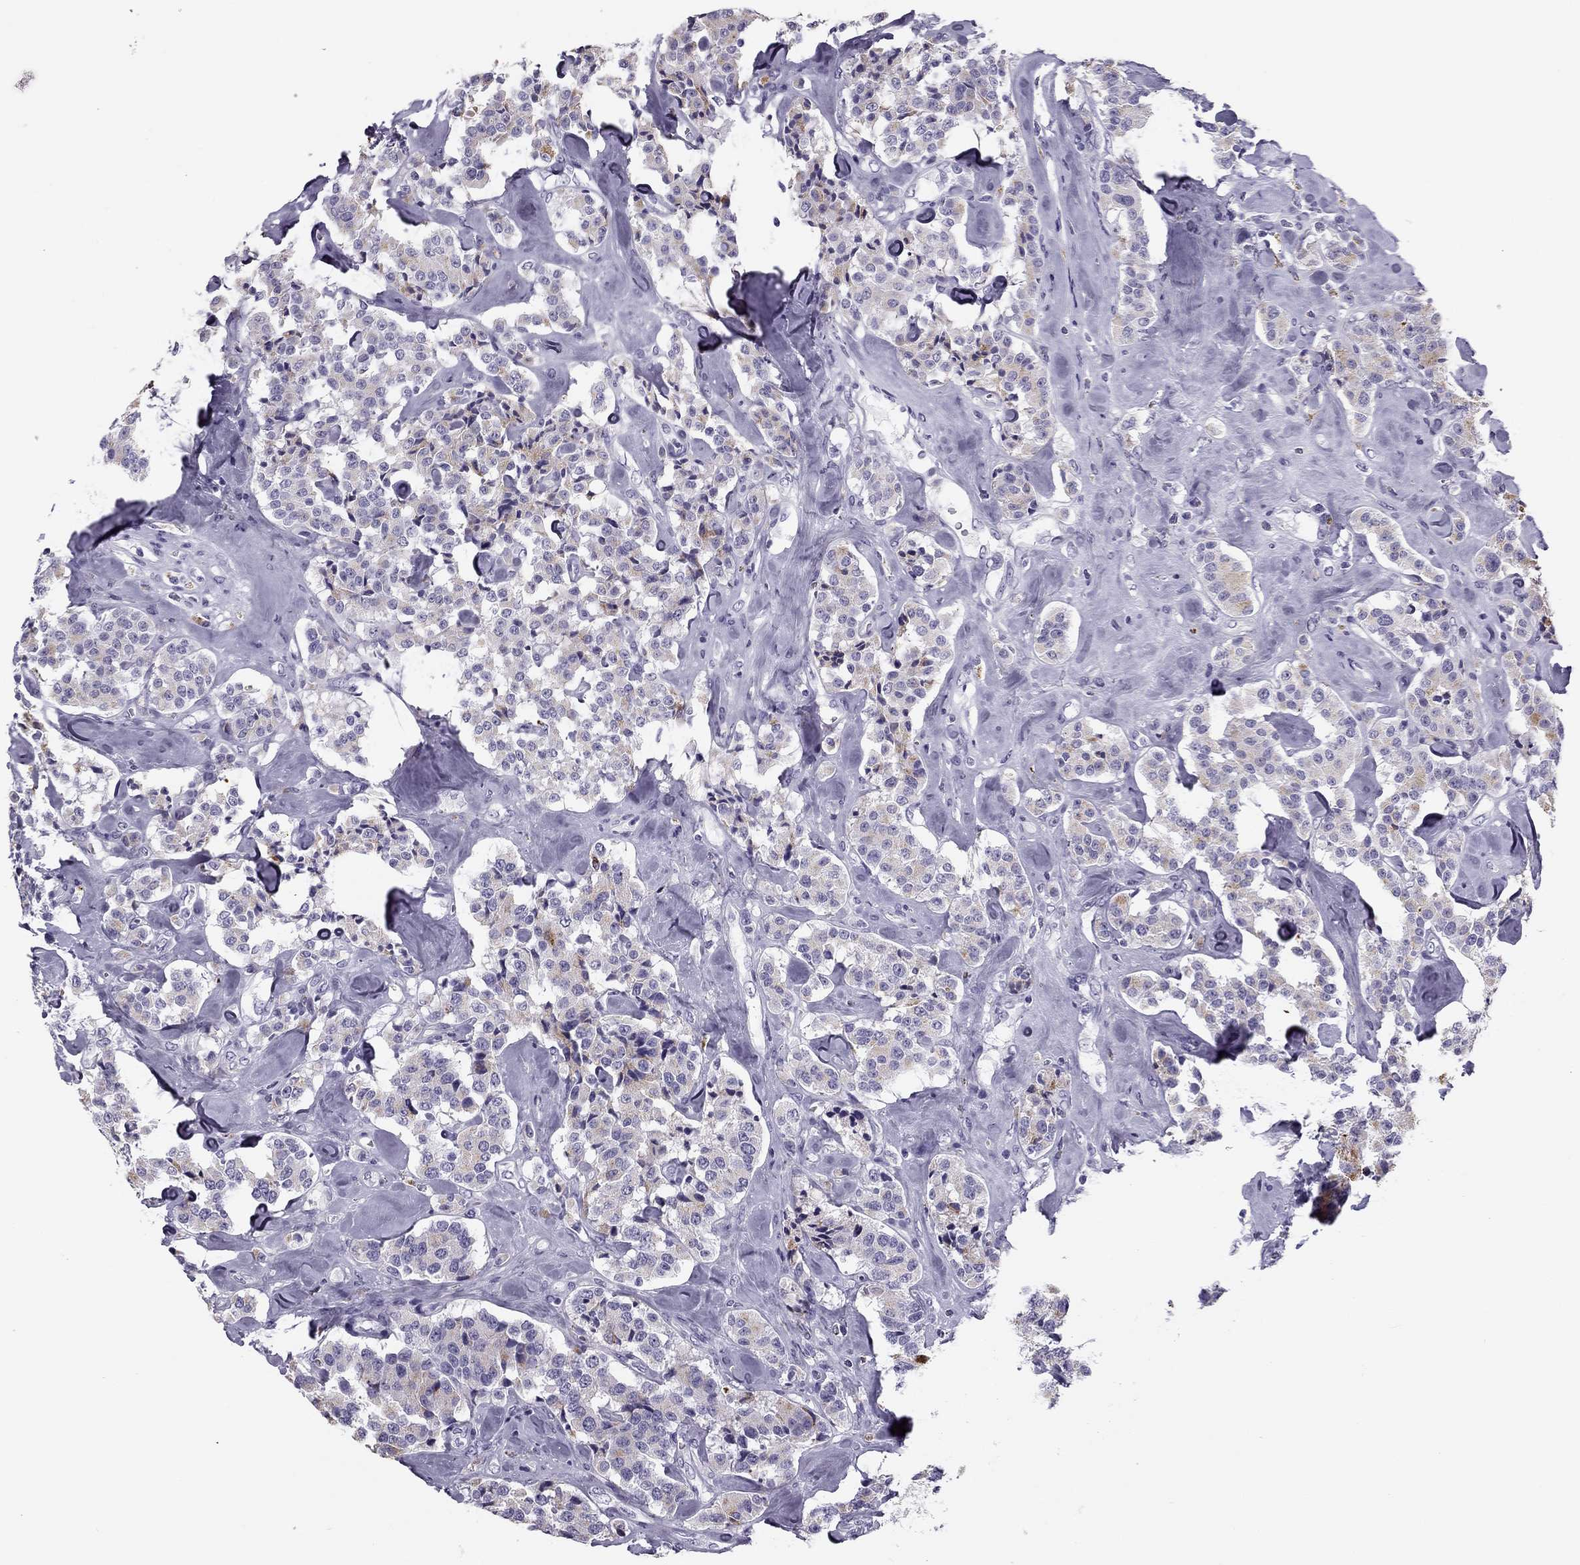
{"staining": {"intensity": "moderate", "quantity": "<25%", "location": "cytoplasmic/membranous"}, "tissue": "carcinoid", "cell_type": "Tumor cells", "image_type": "cancer", "snomed": [{"axis": "morphology", "description": "Carcinoid, malignant, NOS"}, {"axis": "topography", "description": "Pancreas"}], "caption": "Tumor cells display low levels of moderate cytoplasmic/membranous positivity in approximately <25% of cells in human carcinoid (malignant).", "gene": "MC5R", "patient": {"sex": "male", "age": 41}}